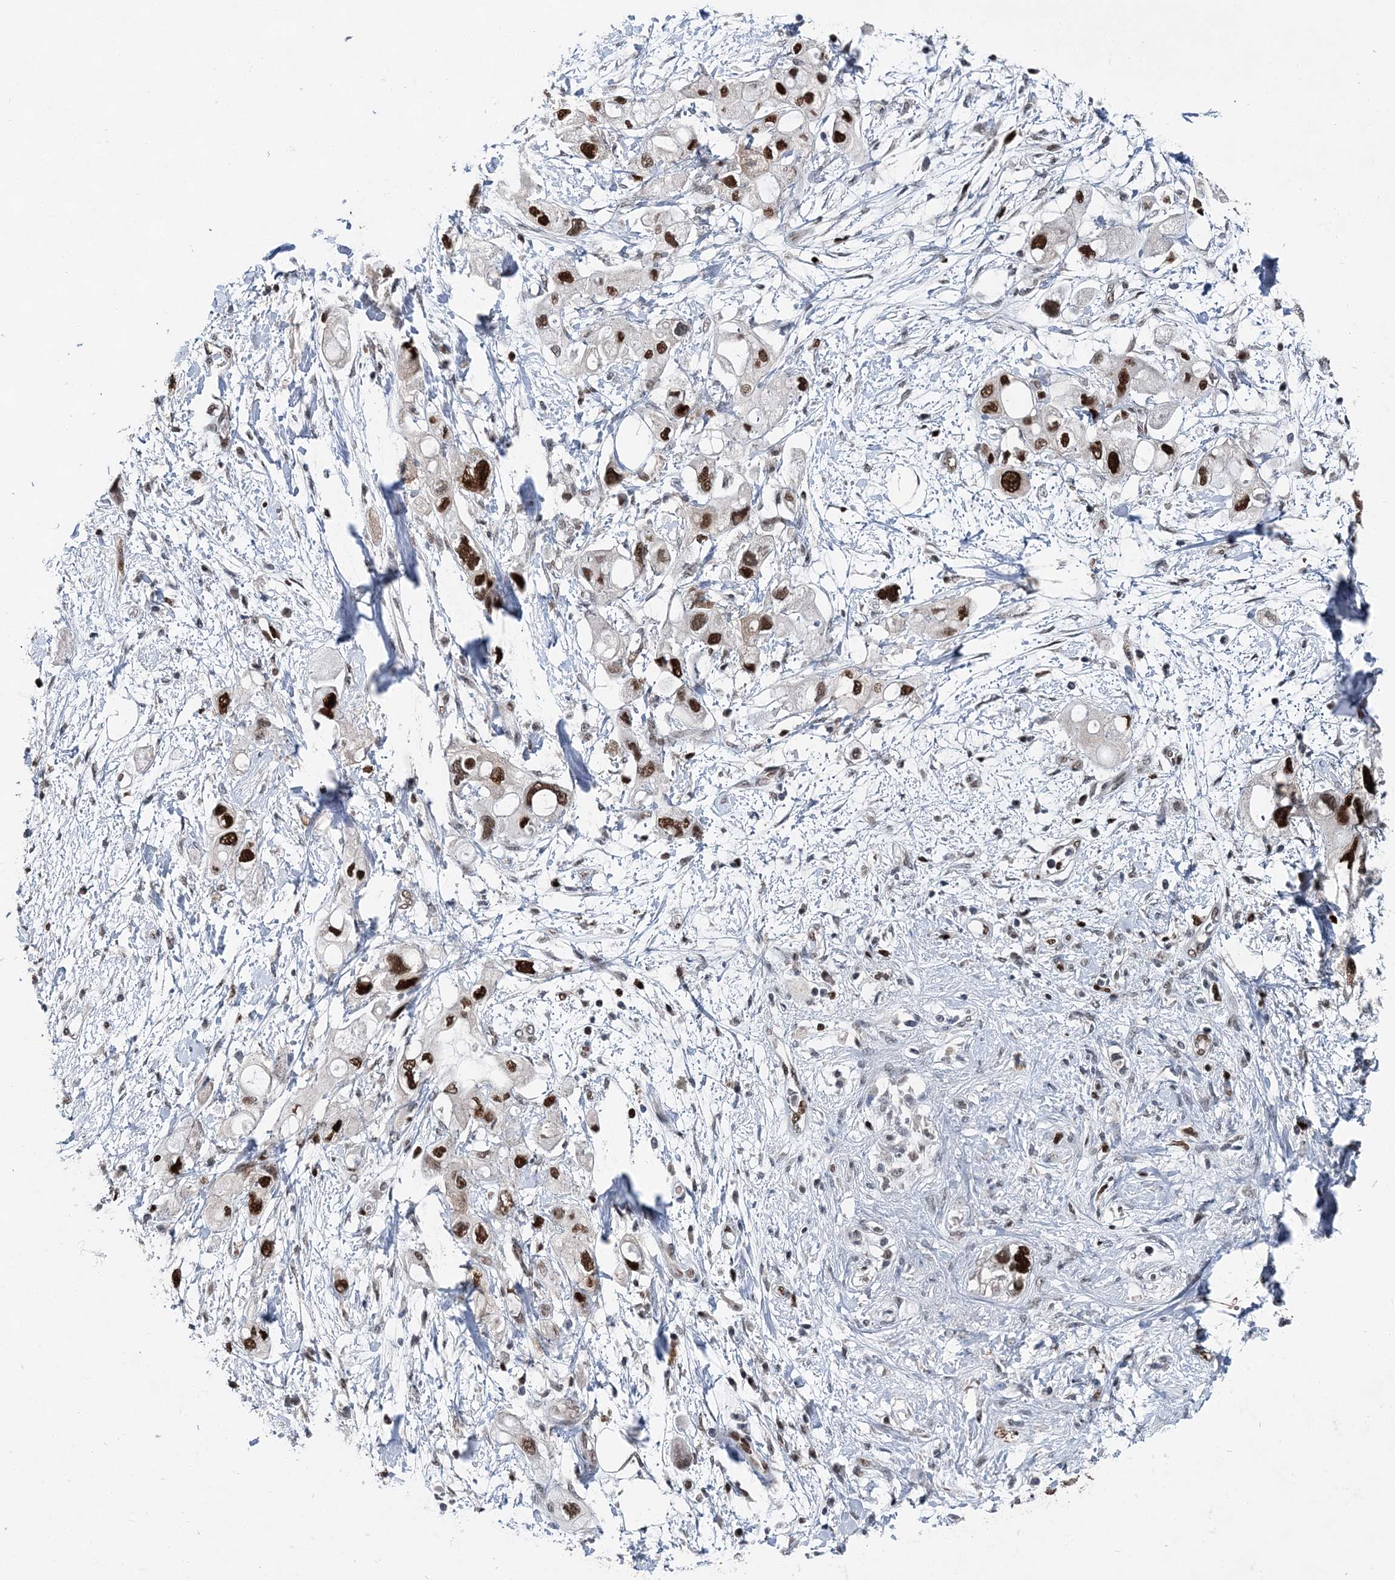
{"staining": {"intensity": "strong", "quantity": ">75%", "location": "nuclear"}, "tissue": "pancreatic cancer", "cell_type": "Tumor cells", "image_type": "cancer", "snomed": [{"axis": "morphology", "description": "Adenocarcinoma, NOS"}, {"axis": "topography", "description": "Pancreas"}], "caption": "Immunohistochemical staining of pancreatic cancer (adenocarcinoma) reveals strong nuclear protein staining in about >75% of tumor cells. (DAB = brown stain, brightfield microscopy at high magnification).", "gene": "HAT1", "patient": {"sex": "female", "age": 56}}